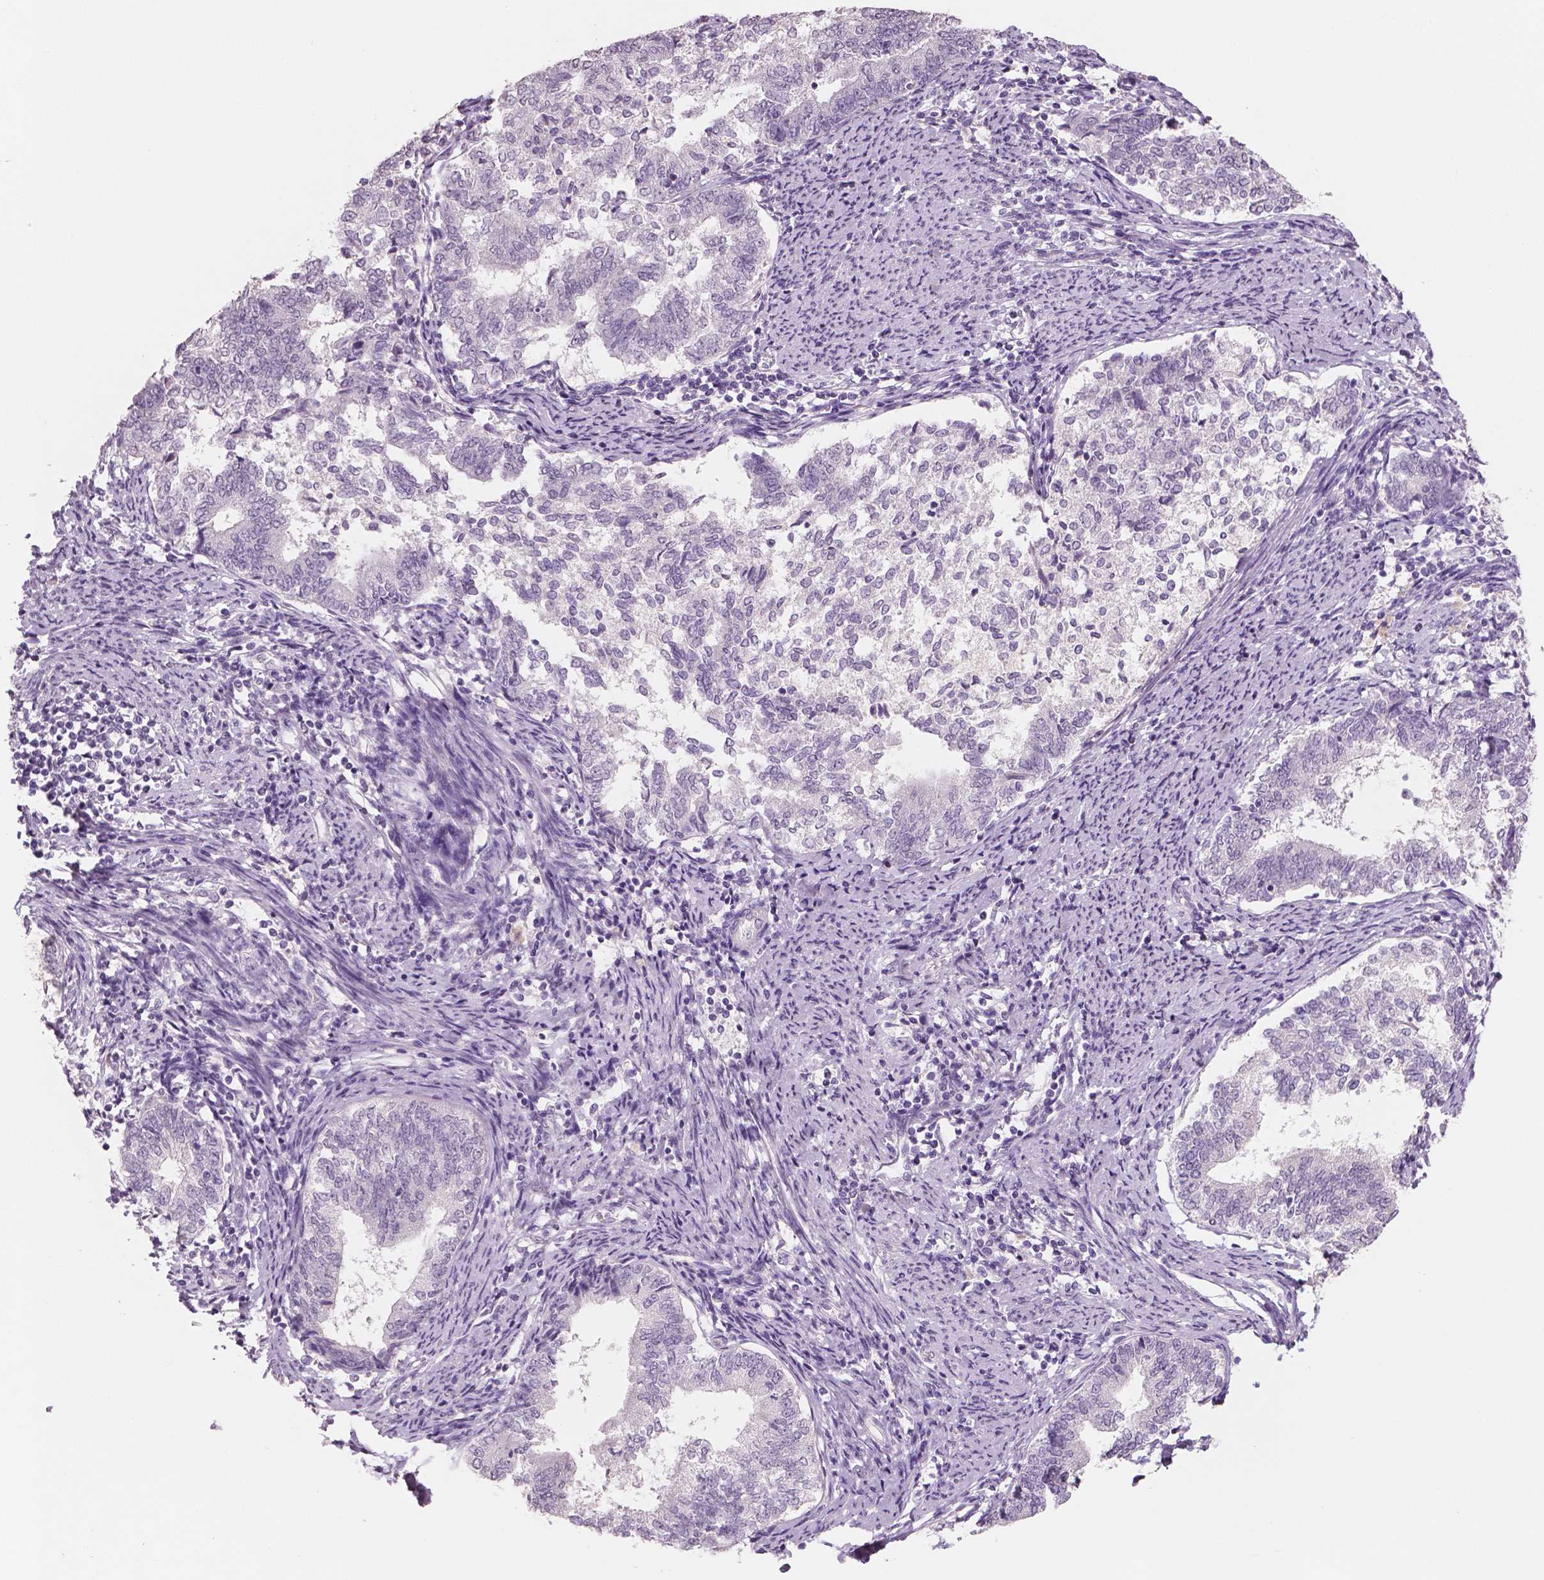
{"staining": {"intensity": "negative", "quantity": "none", "location": "none"}, "tissue": "endometrial cancer", "cell_type": "Tumor cells", "image_type": "cancer", "snomed": [{"axis": "morphology", "description": "Adenocarcinoma, NOS"}, {"axis": "topography", "description": "Endometrium"}], "caption": "Immunohistochemistry photomicrograph of neoplastic tissue: endometrial cancer stained with DAB demonstrates no significant protein expression in tumor cells.", "gene": "NECAB1", "patient": {"sex": "female", "age": 65}}